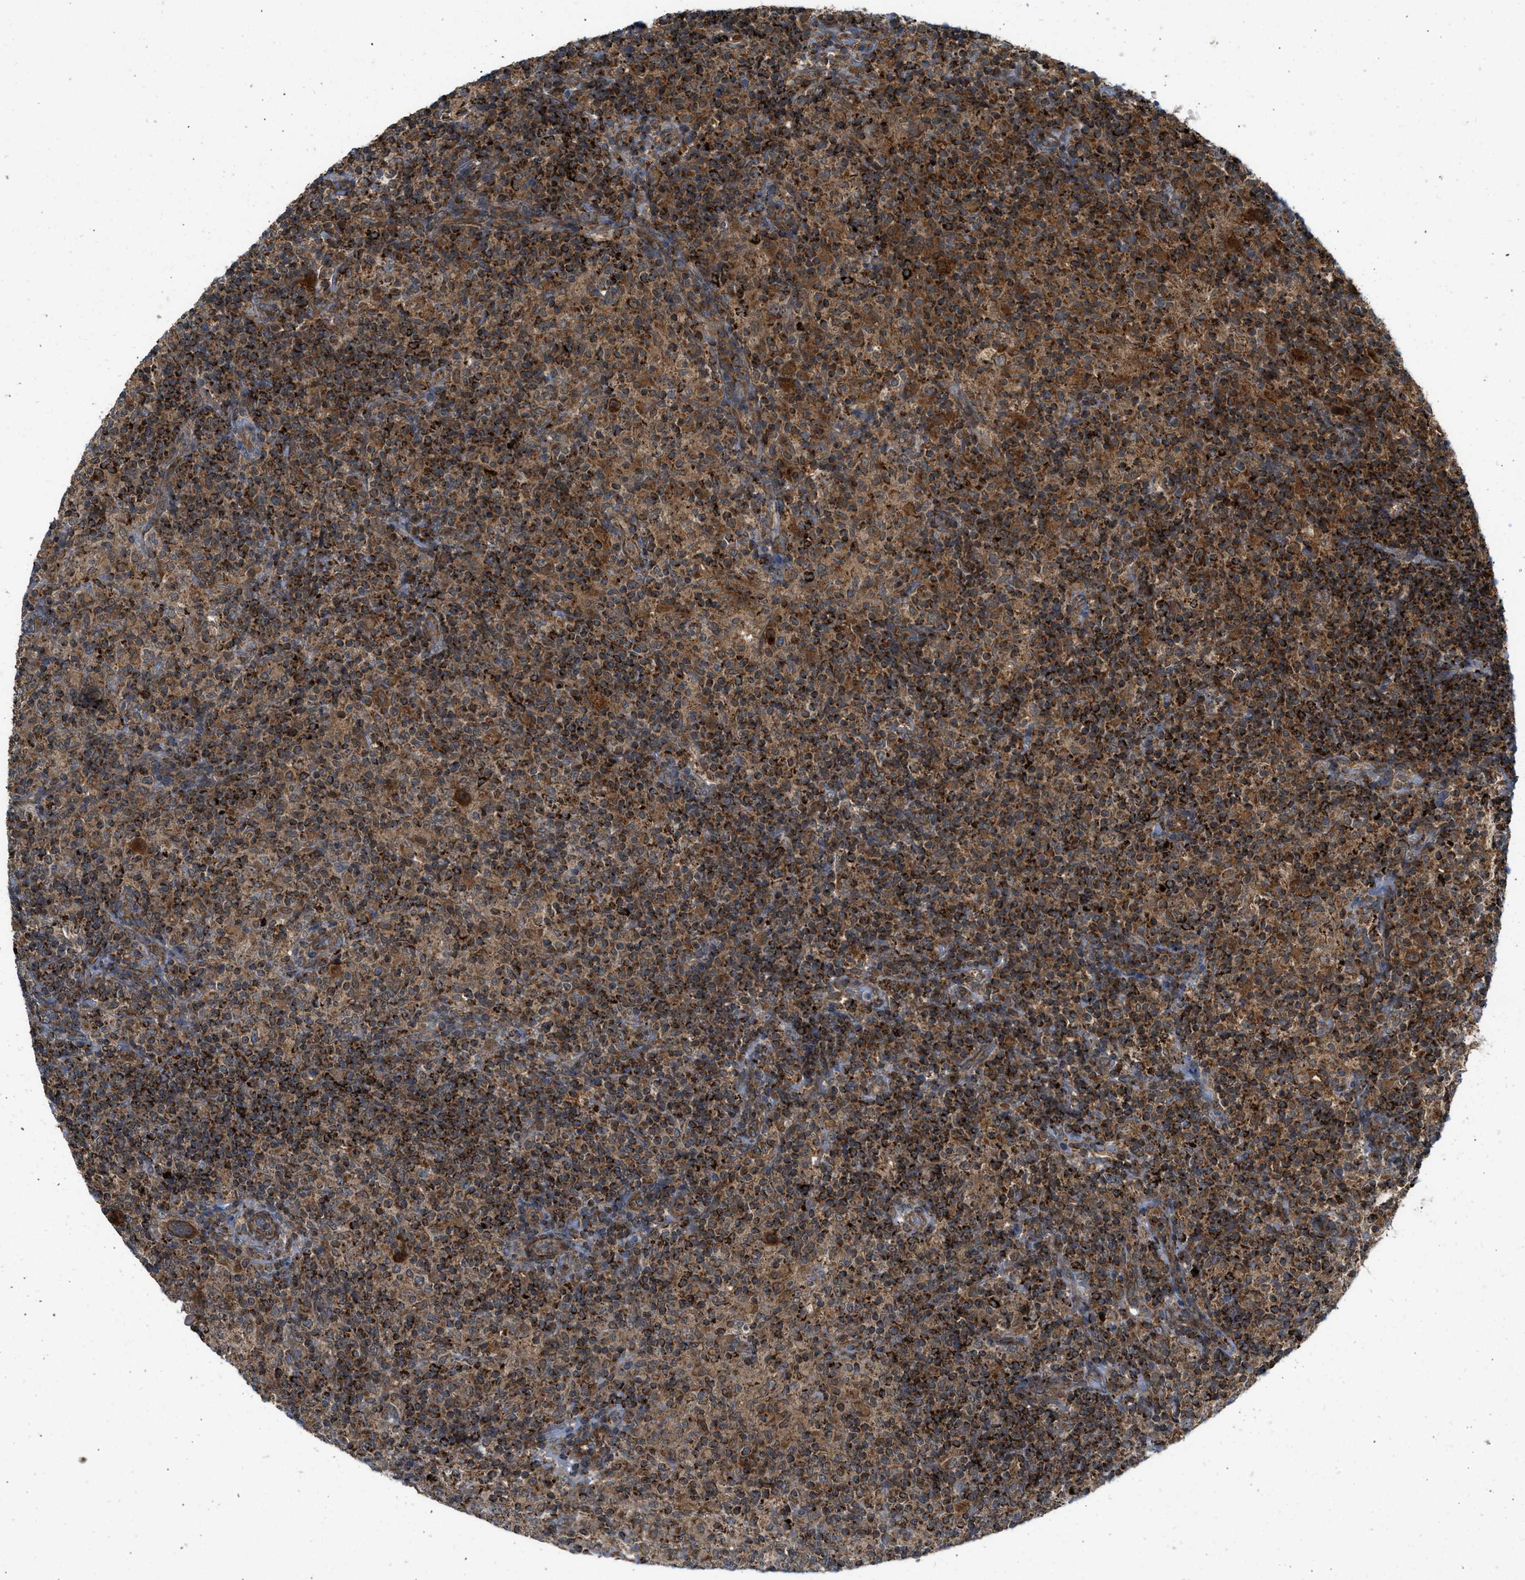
{"staining": {"intensity": "moderate", "quantity": ">75%", "location": "cytoplasmic/membranous"}, "tissue": "lymphoma", "cell_type": "Tumor cells", "image_type": "cancer", "snomed": [{"axis": "morphology", "description": "Hodgkin's disease, NOS"}, {"axis": "topography", "description": "Lymph node"}], "caption": "DAB immunohistochemical staining of lymphoma demonstrates moderate cytoplasmic/membranous protein expression in about >75% of tumor cells.", "gene": "SESN2", "patient": {"sex": "male", "age": 70}}